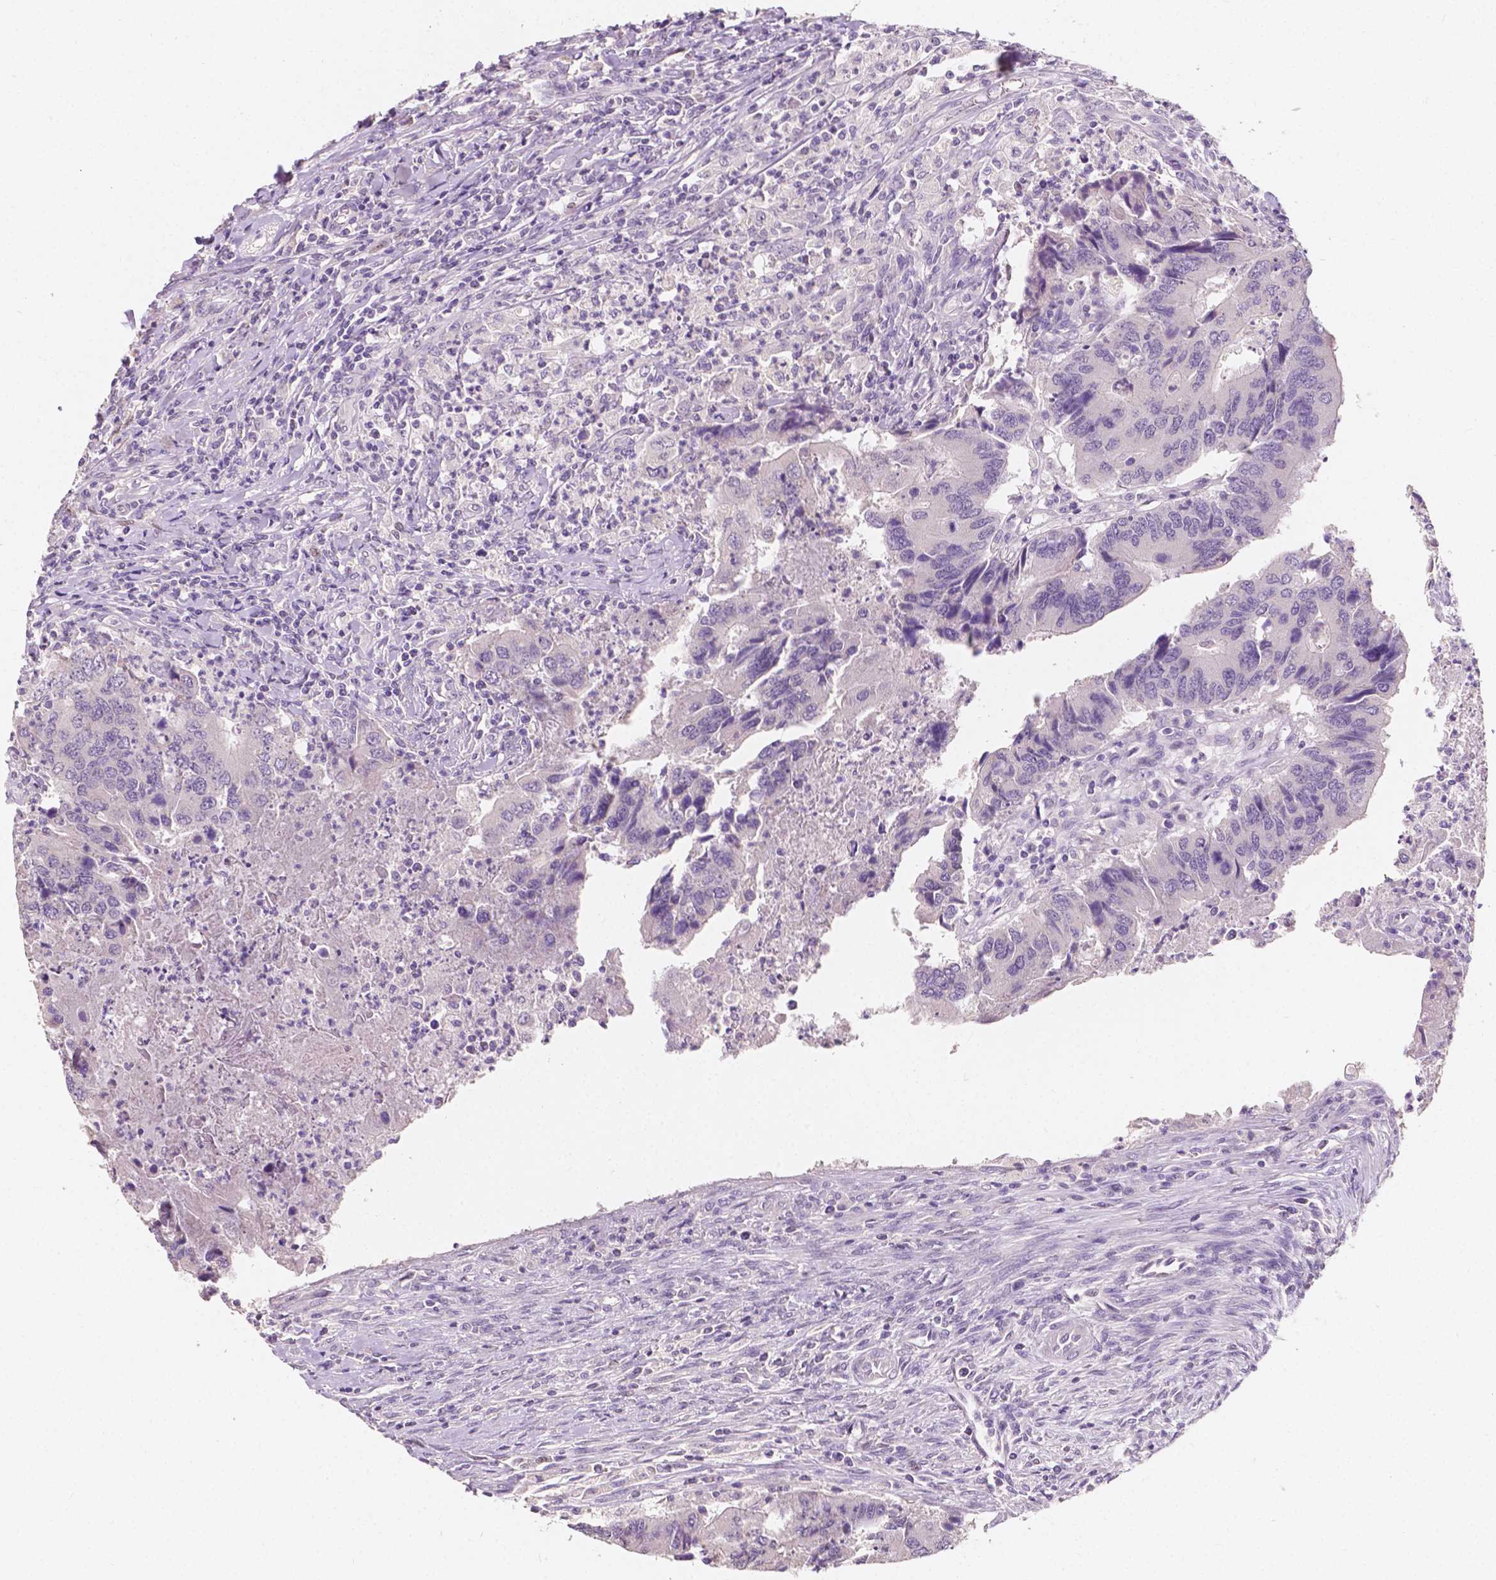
{"staining": {"intensity": "negative", "quantity": "none", "location": "none"}, "tissue": "colorectal cancer", "cell_type": "Tumor cells", "image_type": "cancer", "snomed": [{"axis": "morphology", "description": "Adenocarcinoma, NOS"}, {"axis": "topography", "description": "Colon"}], "caption": "Tumor cells are negative for brown protein staining in colorectal cancer.", "gene": "TAL1", "patient": {"sex": "female", "age": 67}}